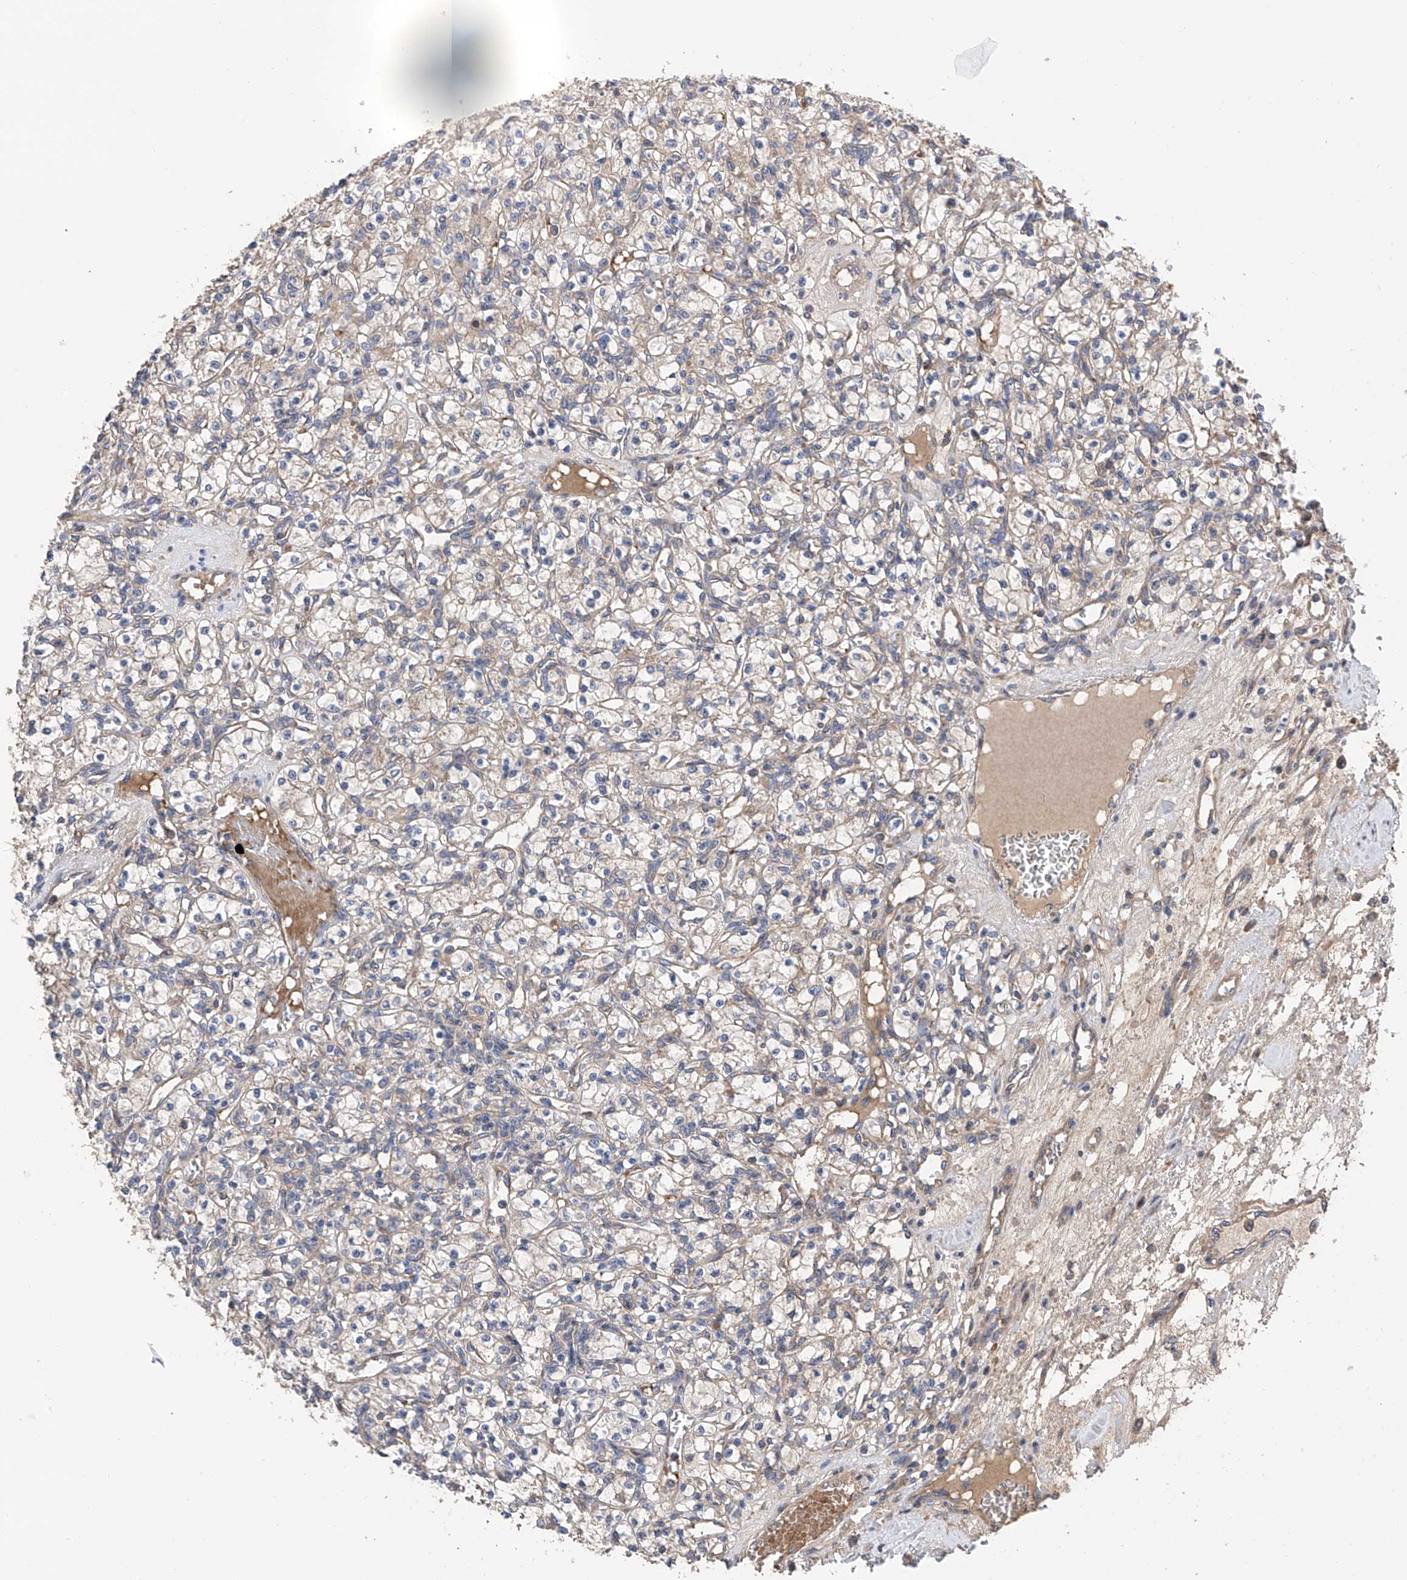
{"staining": {"intensity": "negative", "quantity": "none", "location": "none"}, "tissue": "renal cancer", "cell_type": "Tumor cells", "image_type": "cancer", "snomed": [{"axis": "morphology", "description": "Adenocarcinoma, NOS"}, {"axis": "topography", "description": "Kidney"}], "caption": "Tumor cells show no significant staining in renal adenocarcinoma.", "gene": "PTK2", "patient": {"sex": "female", "age": 59}}